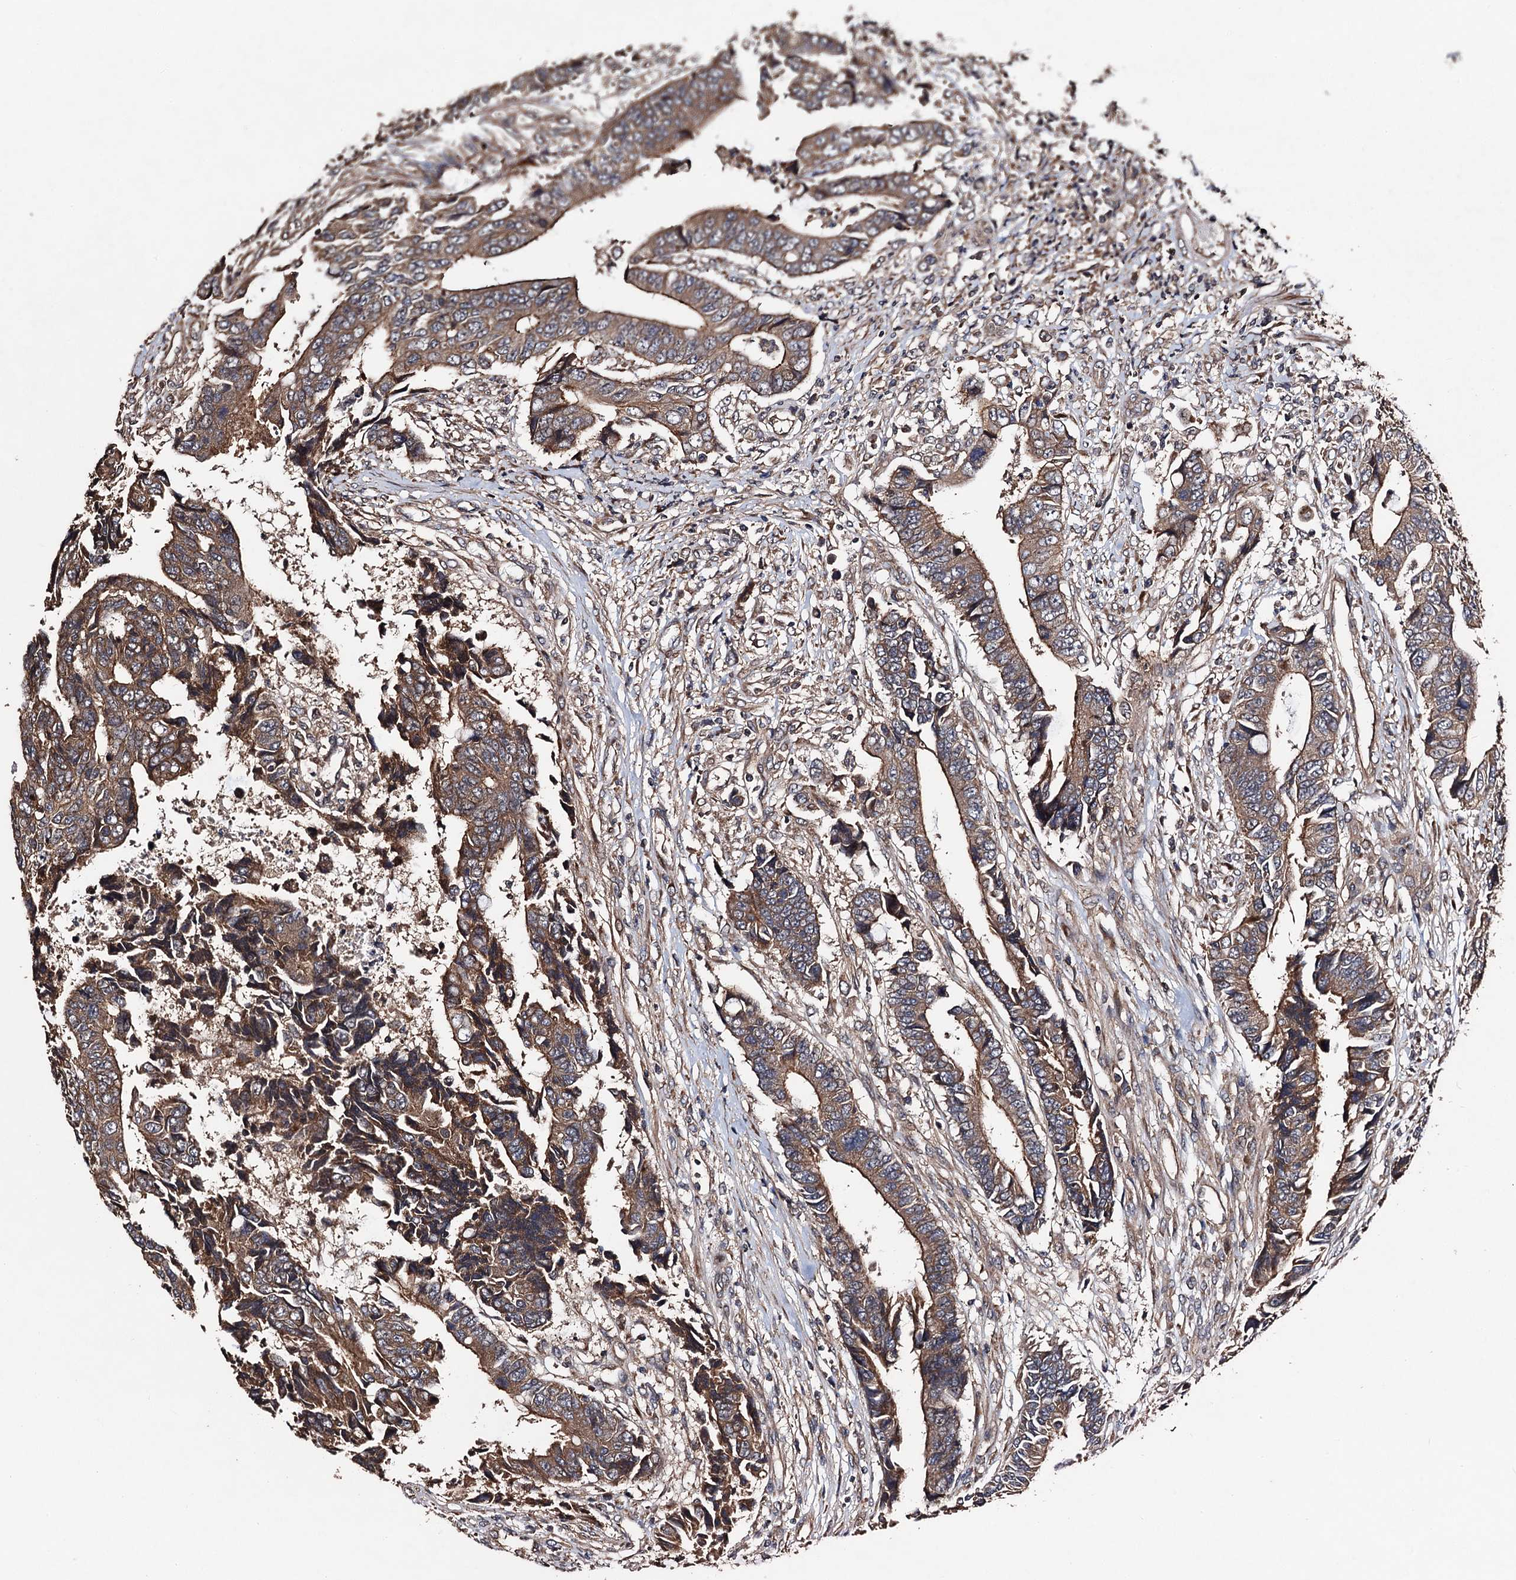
{"staining": {"intensity": "moderate", "quantity": ">75%", "location": "cytoplasmic/membranous"}, "tissue": "colorectal cancer", "cell_type": "Tumor cells", "image_type": "cancer", "snomed": [{"axis": "morphology", "description": "Adenocarcinoma, NOS"}, {"axis": "topography", "description": "Rectum"}], "caption": "Colorectal cancer (adenocarcinoma) was stained to show a protein in brown. There is medium levels of moderate cytoplasmic/membranous staining in approximately >75% of tumor cells.", "gene": "TMEM39B", "patient": {"sex": "male", "age": 84}}